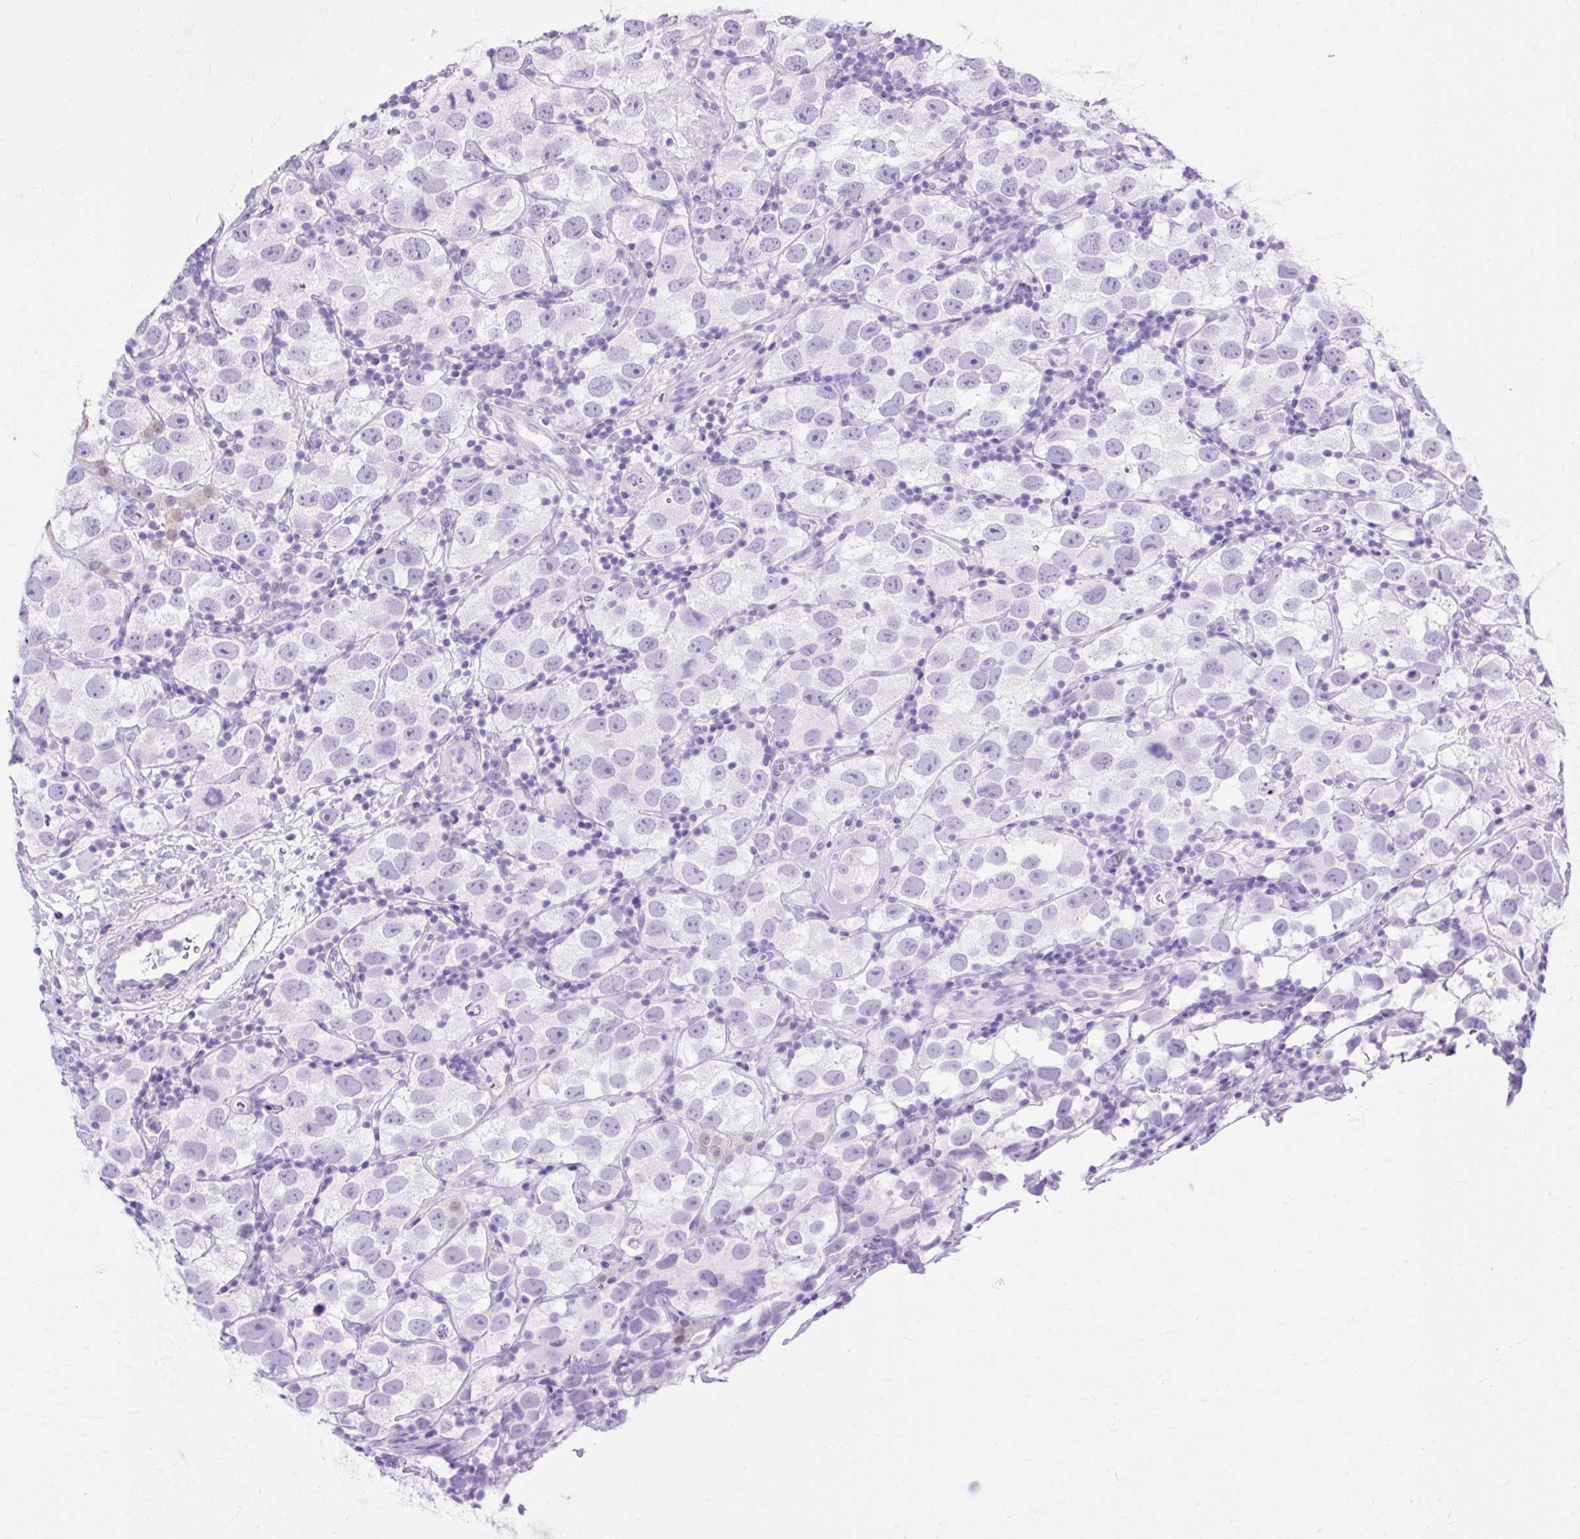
{"staining": {"intensity": "negative", "quantity": "none", "location": "none"}, "tissue": "testis cancer", "cell_type": "Tumor cells", "image_type": "cancer", "snomed": [{"axis": "morphology", "description": "Seminoma, NOS"}, {"axis": "topography", "description": "Testis"}], "caption": "Tumor cells show no significant protein staining in testis seminoma.", "gene": "PVALB", "patient": {"sex": "male", "age": 26}}